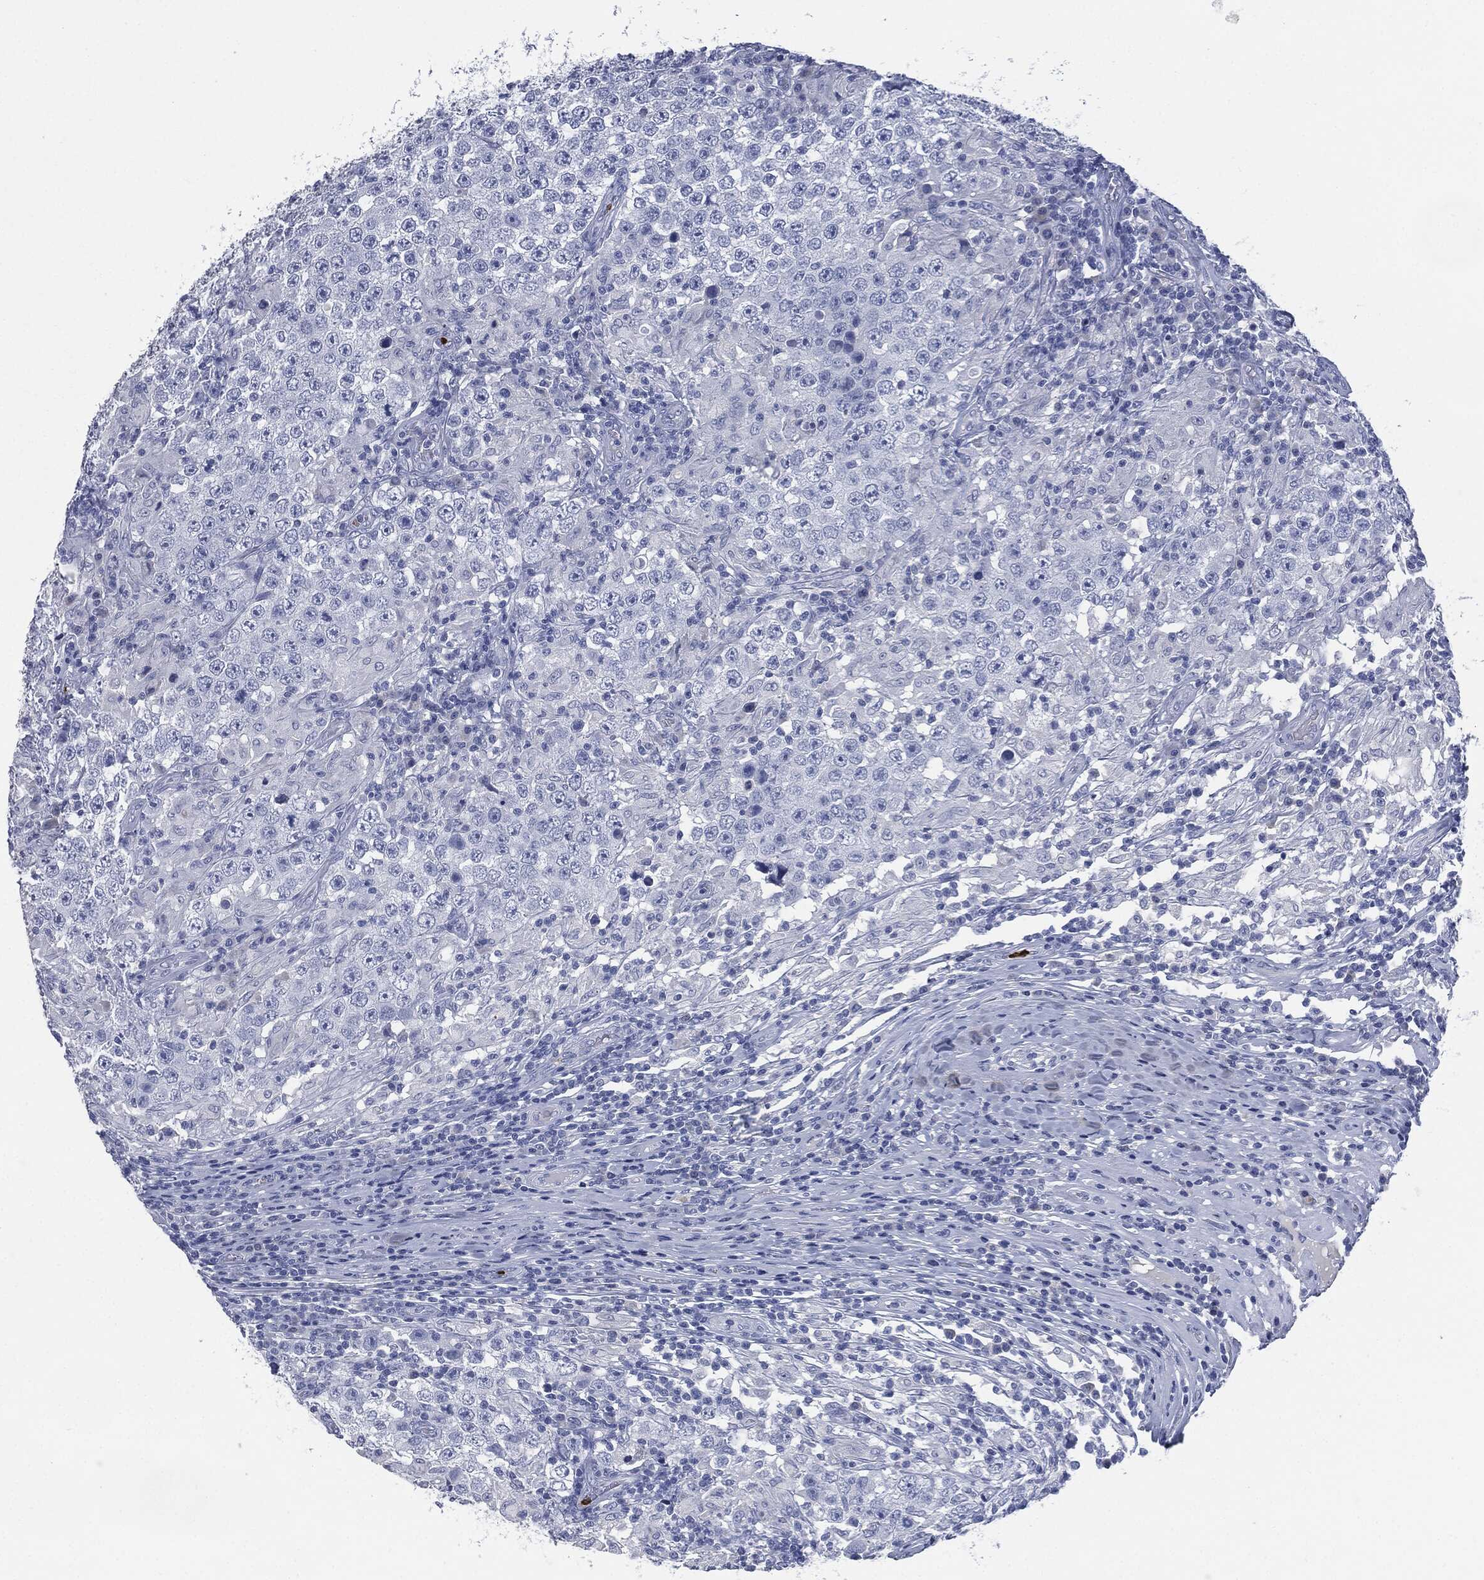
{"staining": {"intensity": "negative", "quantity": "none", "location": "none"}, "tissue": "testis cancer", "cell_type": "Tumor cells", "image_type": "cancer", "snomed": [{"axis": "morphology", "description": "Seminoma, NOS"}, {"axis": "morphology", "description": "Carcinoma, Embryonal, NOS"}, {"axis": "topography", "description": "Testis"}], "caption": "High power microscopy micrograph of an IHC image of testis cancer, revealing no significant positivity in tumor cells. The staining is performed using DAB (3,3'-diaminobenzidine) brown chromogen with nuclei counter-stained in using hematoxylin.", "gene": "CEACAM8", "patient": {"sex": "male", "age": 41}}